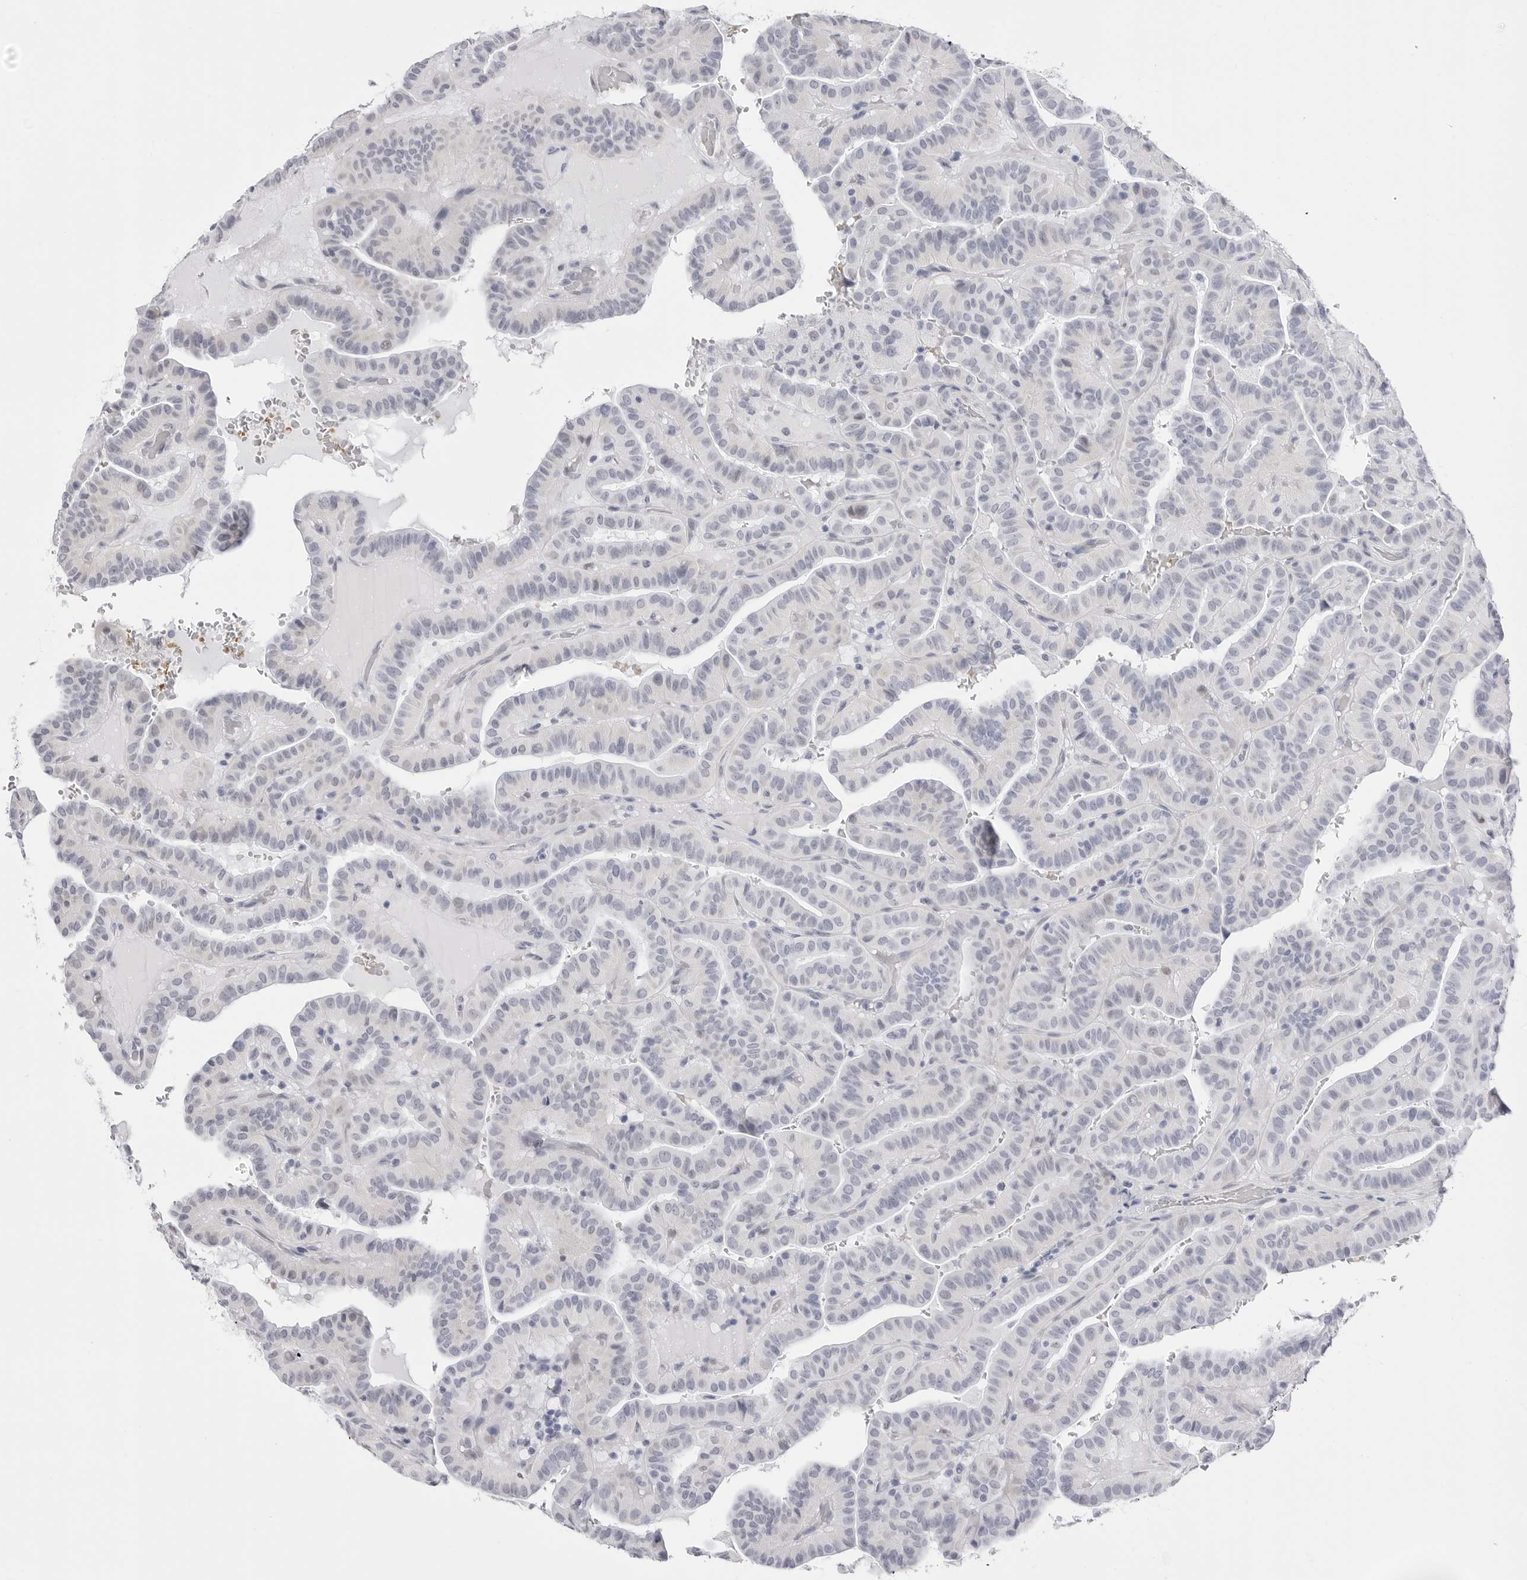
{"staining": {"intensity": "negative", "quantity": "none", "location": "none"}, "tissue": "thyroid cancer", "cell_type": "Tumor cells", "image_type": "cancer", "snomed": [{"axis": "morphology", "description": "Papillary adenocarcinoma, NOS"}, {"axis": "topography", "description": "Thyroid gland"}], "caption": "Immunohistochemical staining of human thyroid papillary adenocarcinoma reveals no significant staining in tumor cells.", "gene": "TSSK1B", "patient": {"sex": "male", "age": 77}}